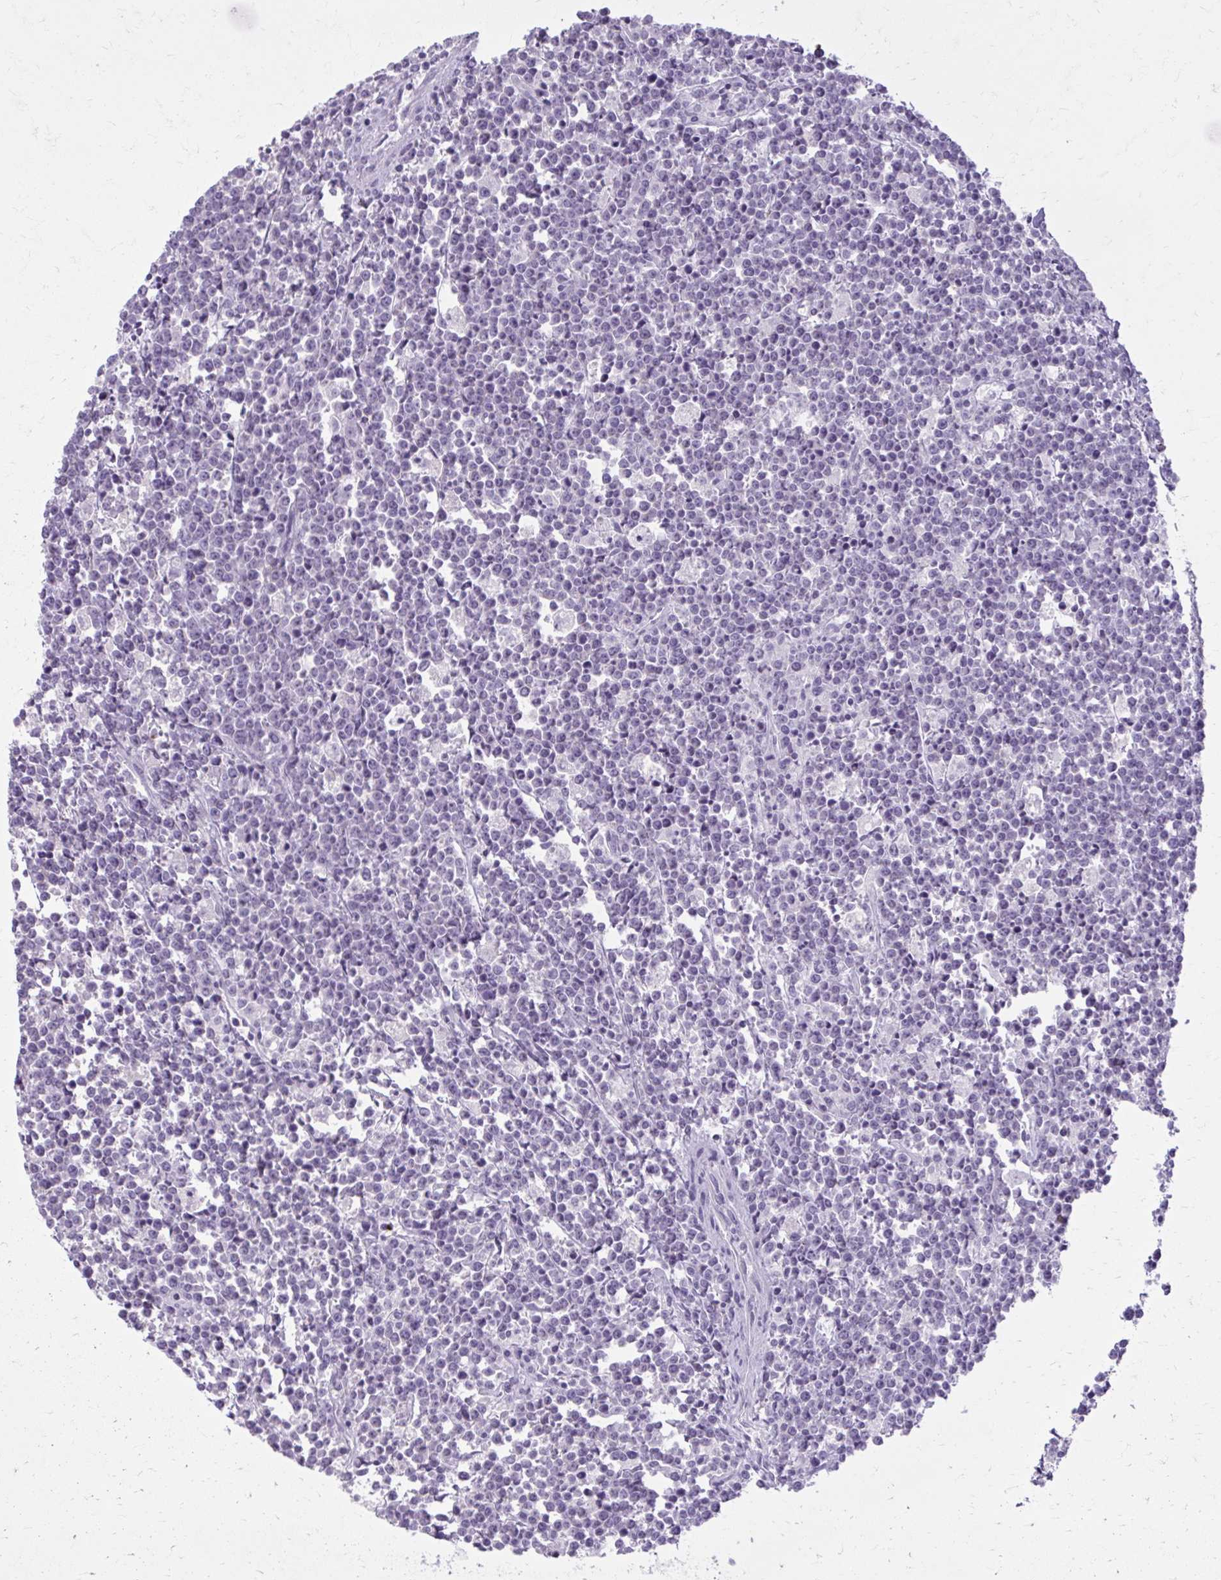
{"staining": {"intensity": "negative", "quantity": "none", "location": "none"}, "tissue": "lymphoma", "cell_type": "Tumor cells", "image_type": "cancer", "snomed": [{"axis": "morphology", "description": "Malignant lymphoma, non-Hodgkin's type, High grade"}, {"axis": "topography", "description": "Small intestine"}], "caption": "DAB immunohistochemical staining of human high-grade malignant lymphoma, non-Hodgkin's type reveals no significant staining in tumor cells.", "gene": "OR4B1", "patient": {"sex": "female", "age": 56}}